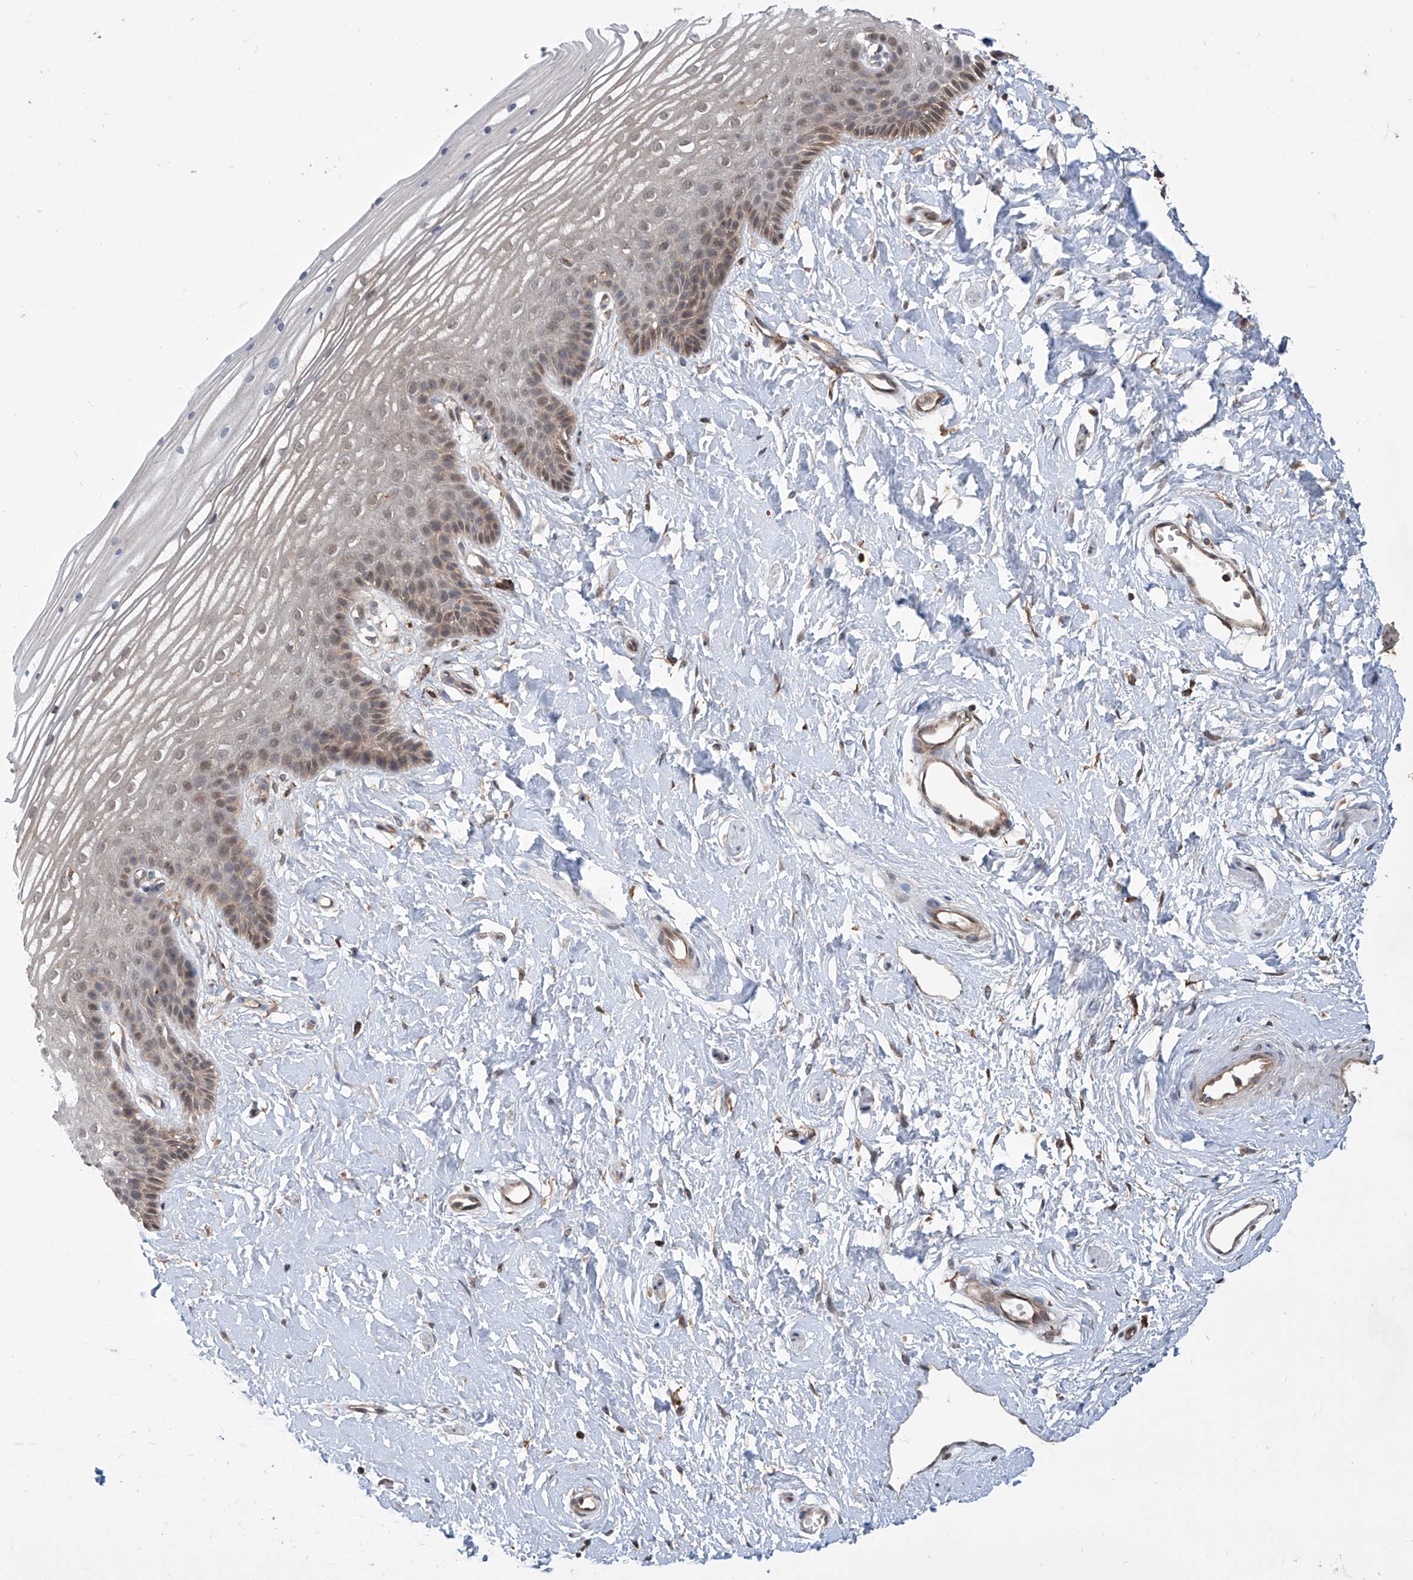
{"staining": {"intensity": "weak", "quantity": "25%-75%", "location": "cytoplasmic/membranous,nuclear"}, "tissue": "vagina", "cell_type": "Squamous epithelial cells", "image_type": "normal", "snomed": [{"axis": "morphology", "description": "Normal tissue, NOS"}, {"axis": "topography", "description": "Vagina"}, {"axis": "topography", "description": "Cervix"}], "caption": "A high-resolution image shows IHC staining of unremarkable vagina, which displays weak cytoplasmic/membranous,nuclear staining in approximately 25%-75% of squamous epithelial cells.", "gene": "HOXC8", "patient": {"sex": "female", "age": 40}}